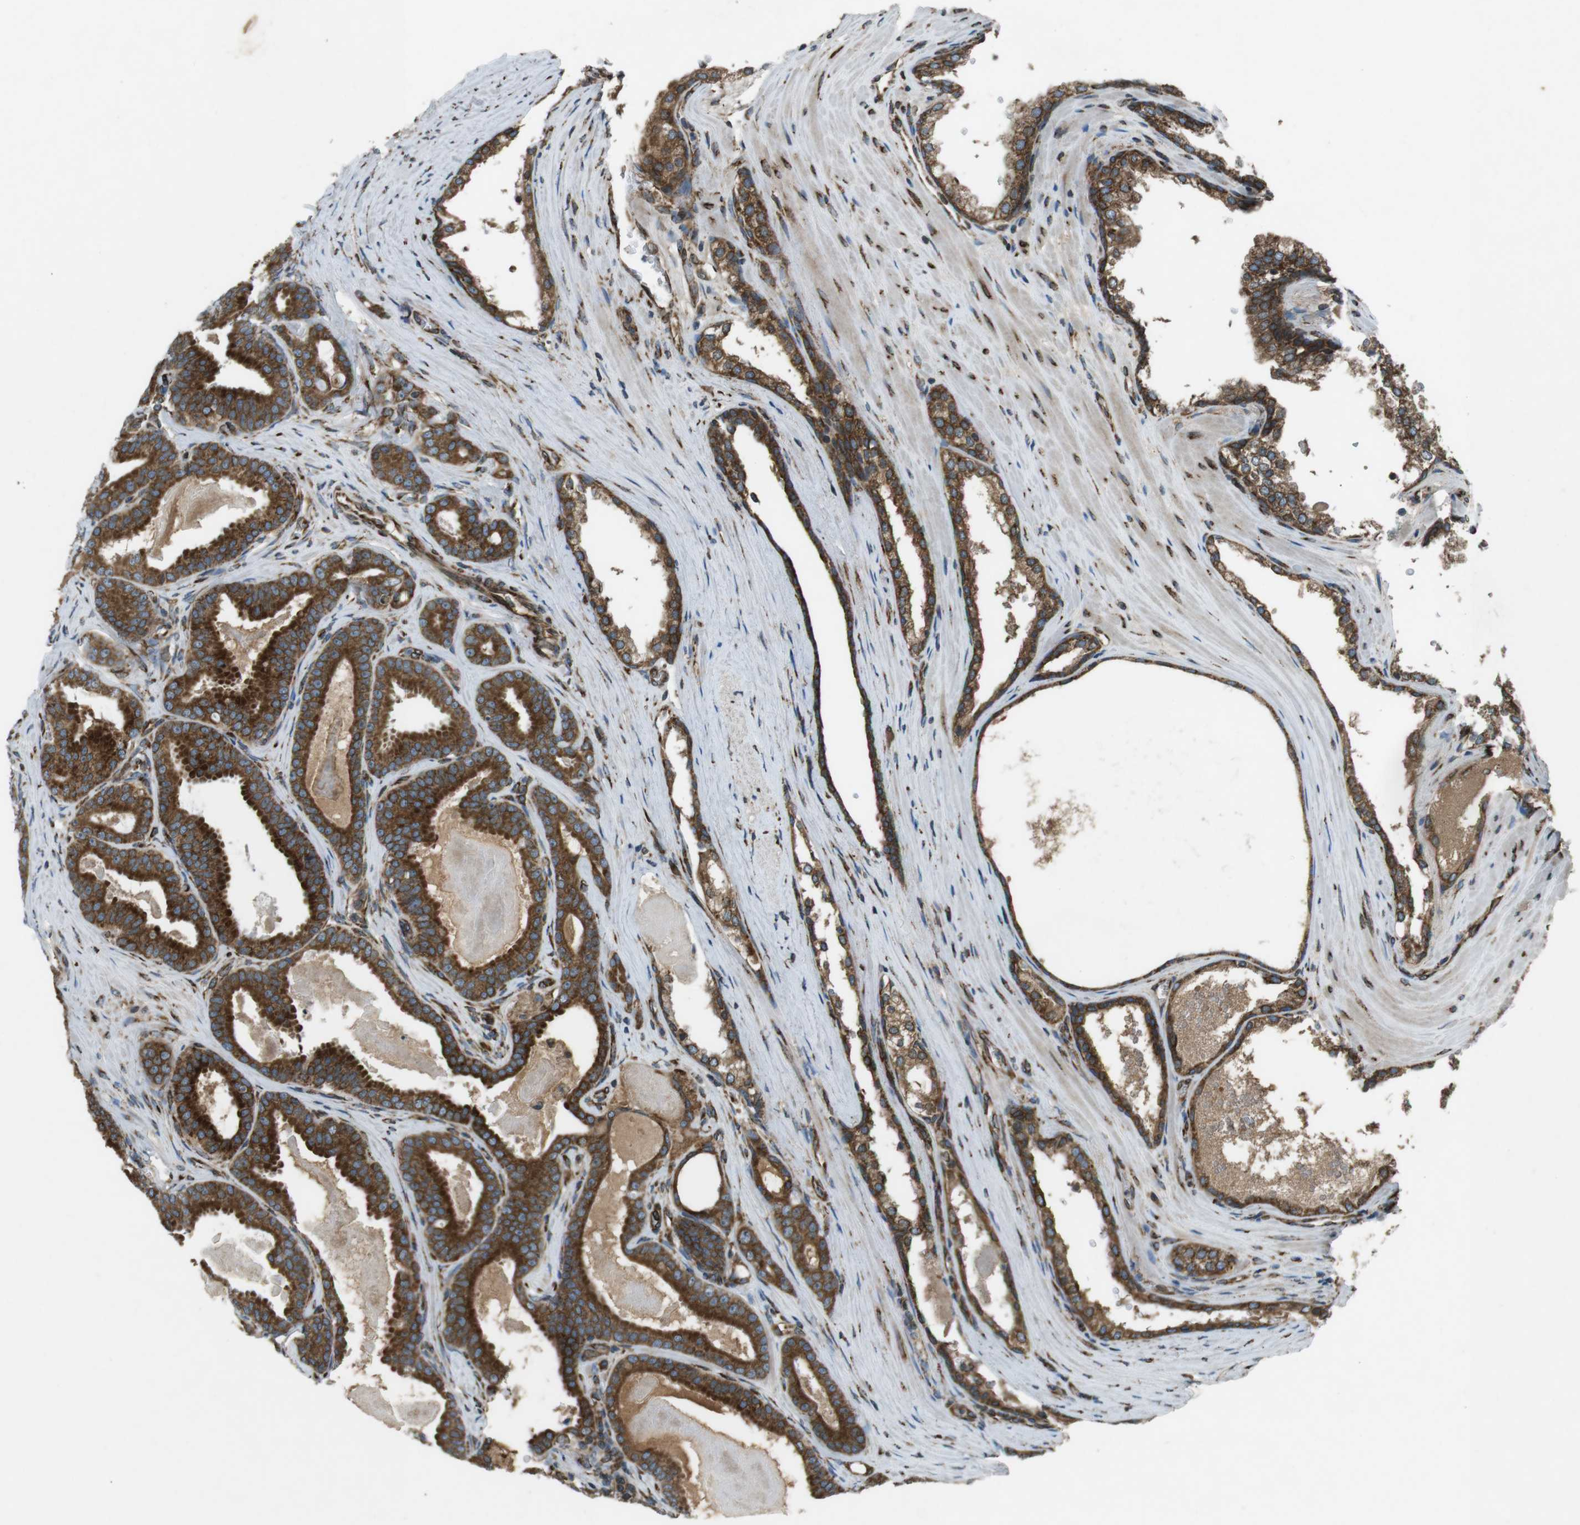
{"staining": {"intensity": "strong", "quantity": ">75%", "location": "cytoplasmic/membranous"}, "tissue": "prostate cancer", "cell_type": "Tumor cells", "image_type": "cancer", "snomed": [{"axis": "morphology", "description": "Adenocarcinoma, High grade"}, {"axis": "topography", "description": "Prostate"}], "caption": "Protein staining by immunohistochemistry (IHC) displays strong cytoplasmic/membranous staining in approximately >75% of tumor cells in adenocarcinoma (high-grade) (prostate).", "gene": "KTN1", "patient": {"sex": "male", "age": 60}}